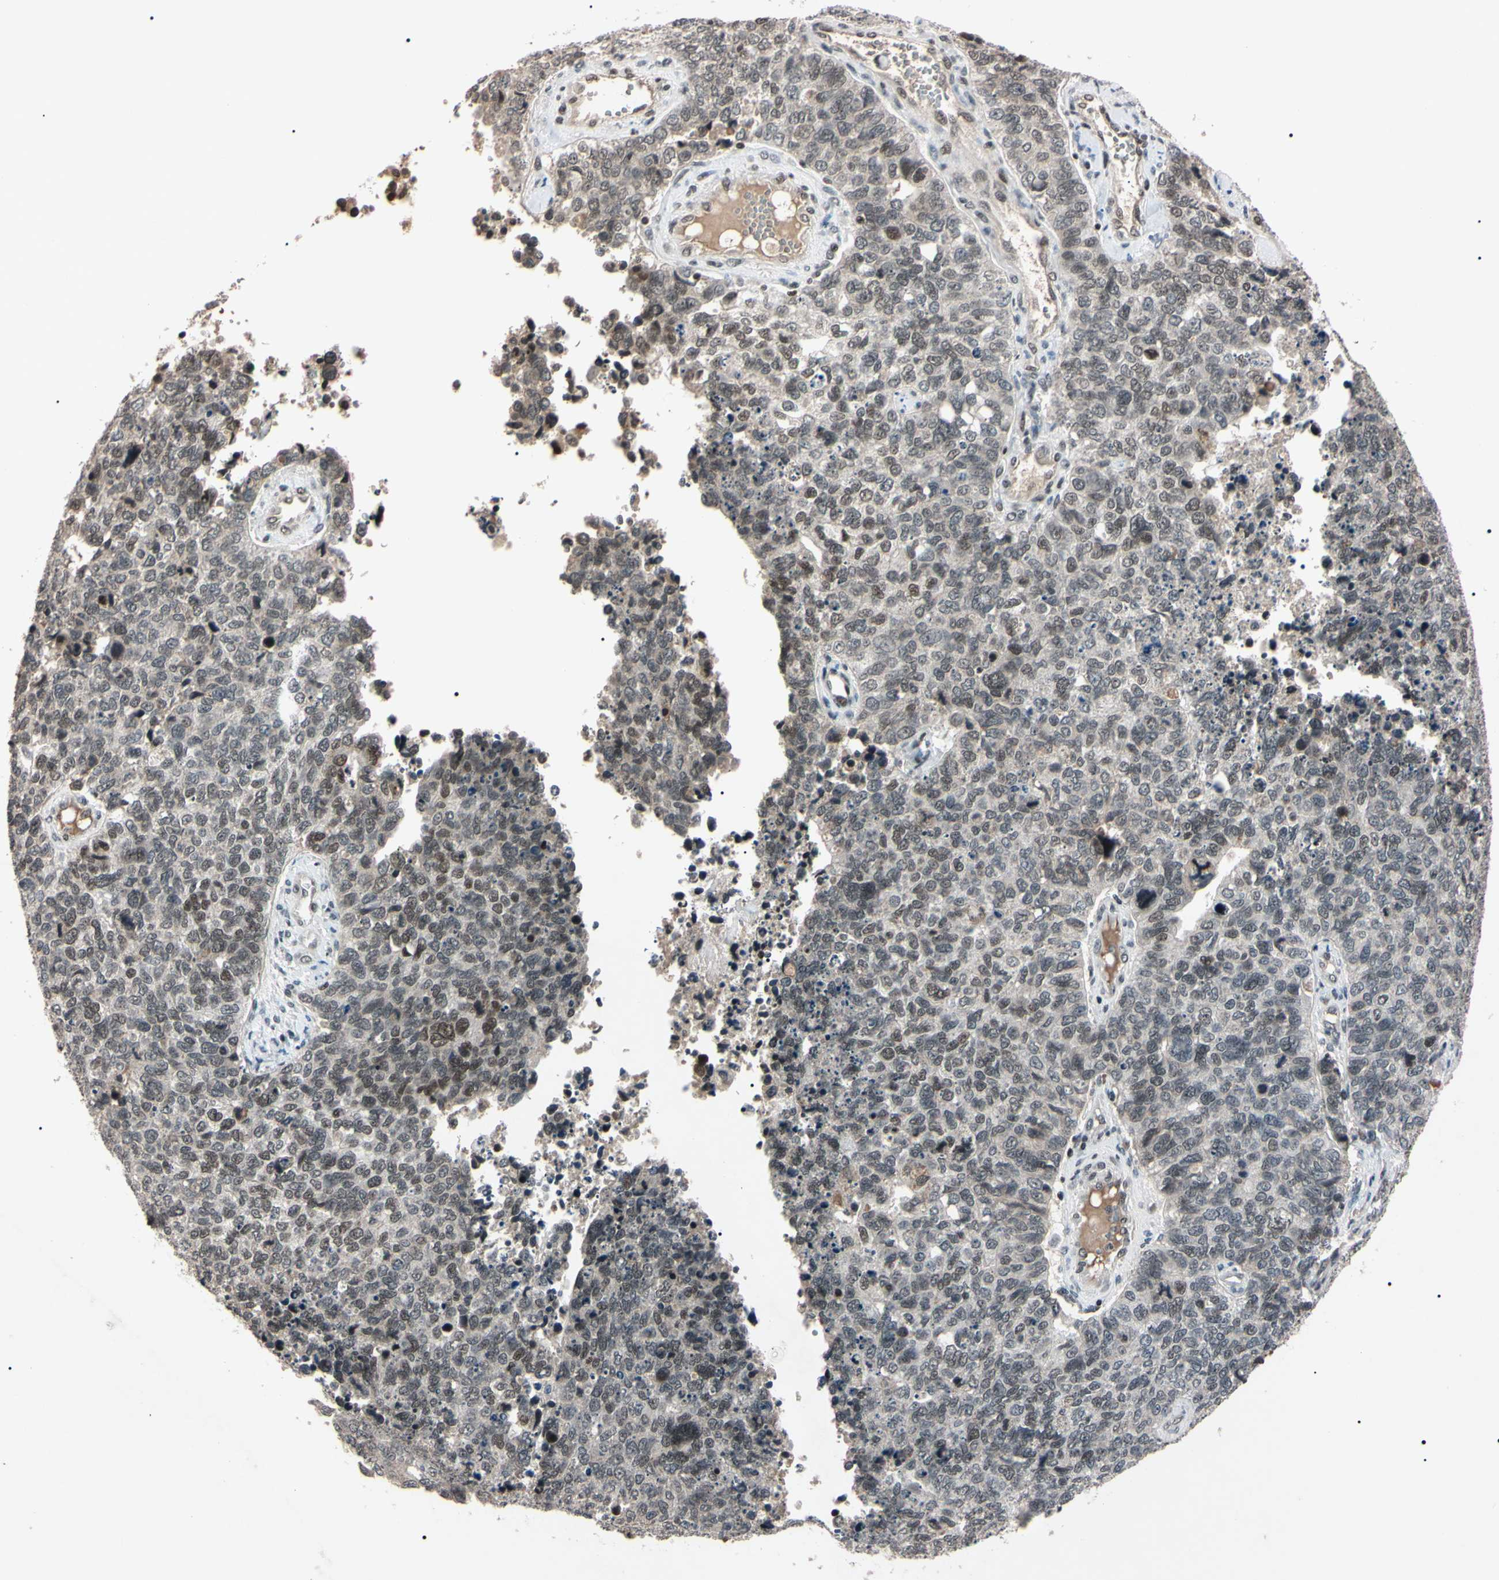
{"staining": {"intensity": "weak", "quantity": "25%-75%", "location": "nuclear"}, "tissue": "cervical cancer", "cell_type": "Tumor cells", "image_type": "cancer", "snomed": [{"axis": "morphology", "description": "Squamous cell carcinoma, NOS"}, {"axis": "topography", "description": "Cervix"}], "caption": "Immunohistochemical staining of human cervical squamous cell carcinoma shows weak nuclear protein positivity in approximately 25%-75% of tumor cells.", "gene": "YY1", "patient": {"sex": "female", "age": 63}}